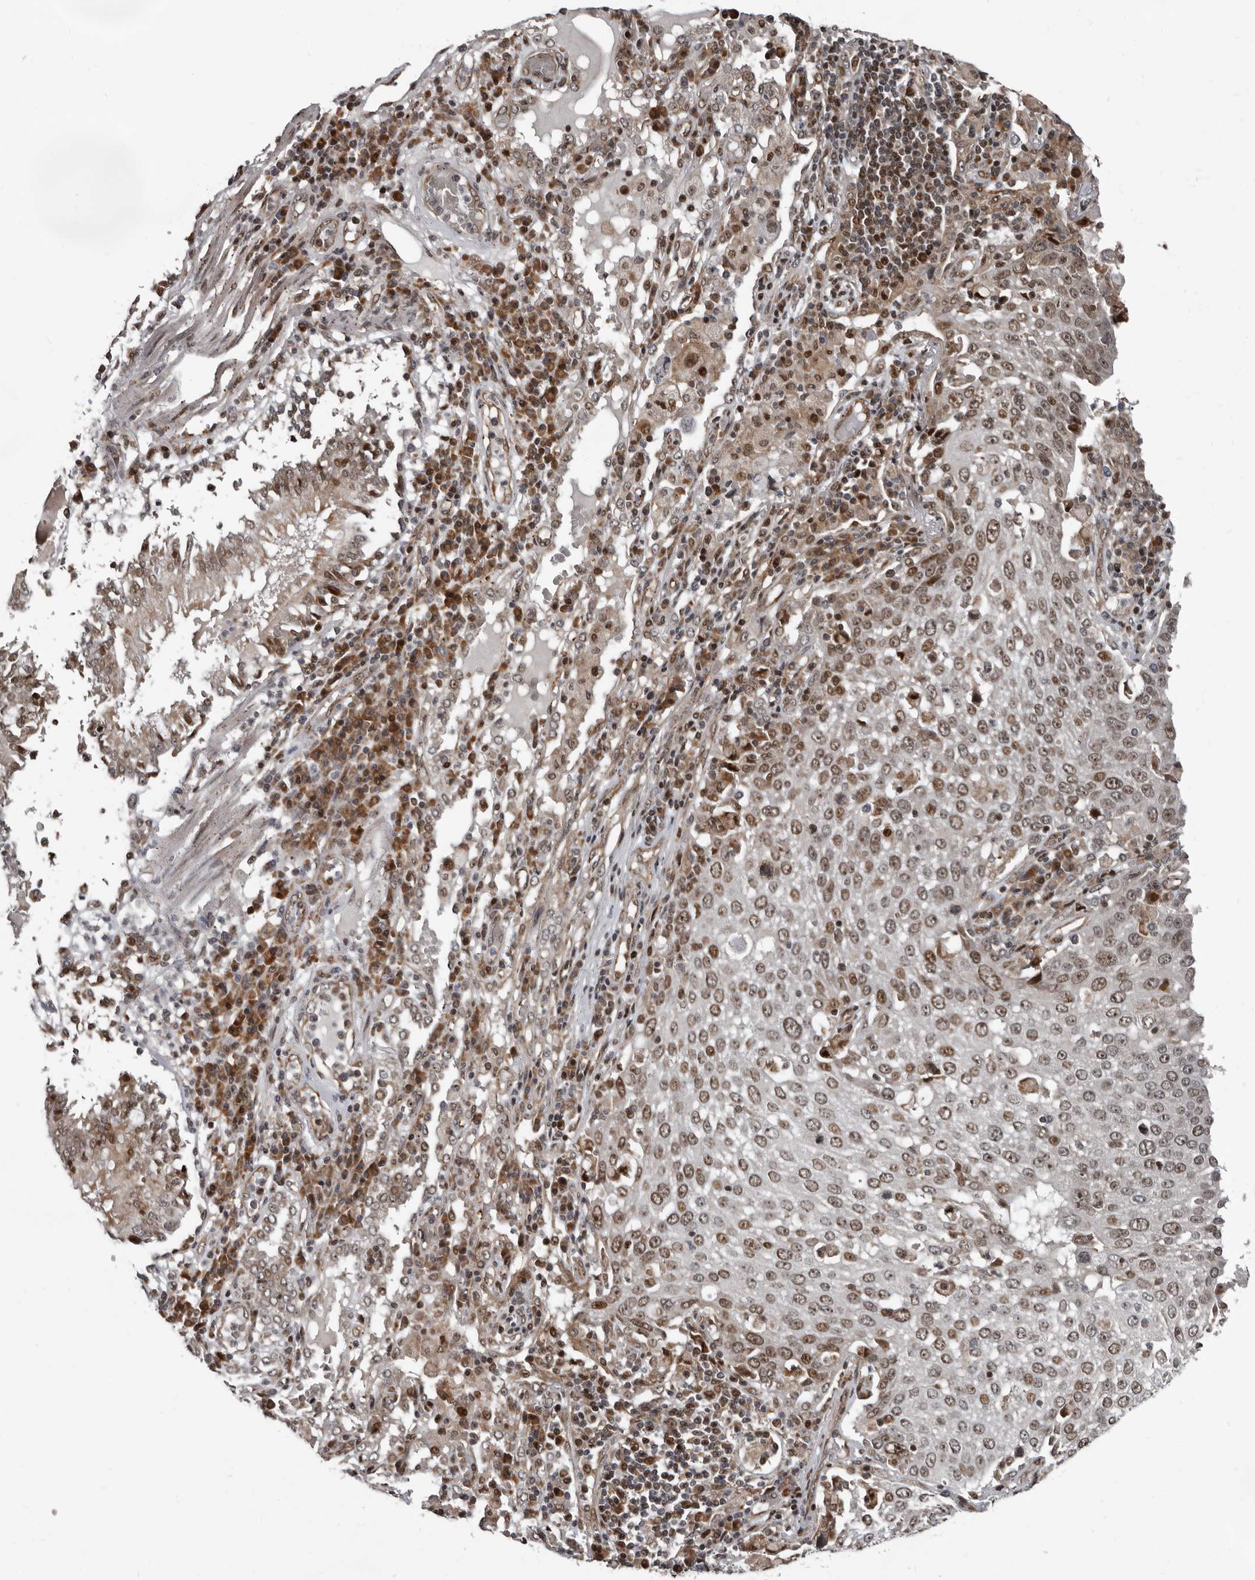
{"staining": {"intensity": "moderate", "quantity": ">75%", "location": "nuclear"}, "tissue": "lung cancer", "cell_type": "Tumor cells", "image_type": "cancer", "snomed": [{"axis": "morphology", "description": "Squamous cell carcinoma, NOS"}, {"axis": "topography", "description": "Lung"}], "caption": "Immunohistochemical staining of human squamous cell carcinoma (lung) exhibits medium levels of moderate nuclear protein positivity in about >75% of tumor cells. Nuclei are stained in blue.", "gene": "CHD1L", "patient": {"sex": "male", "age": 65}}